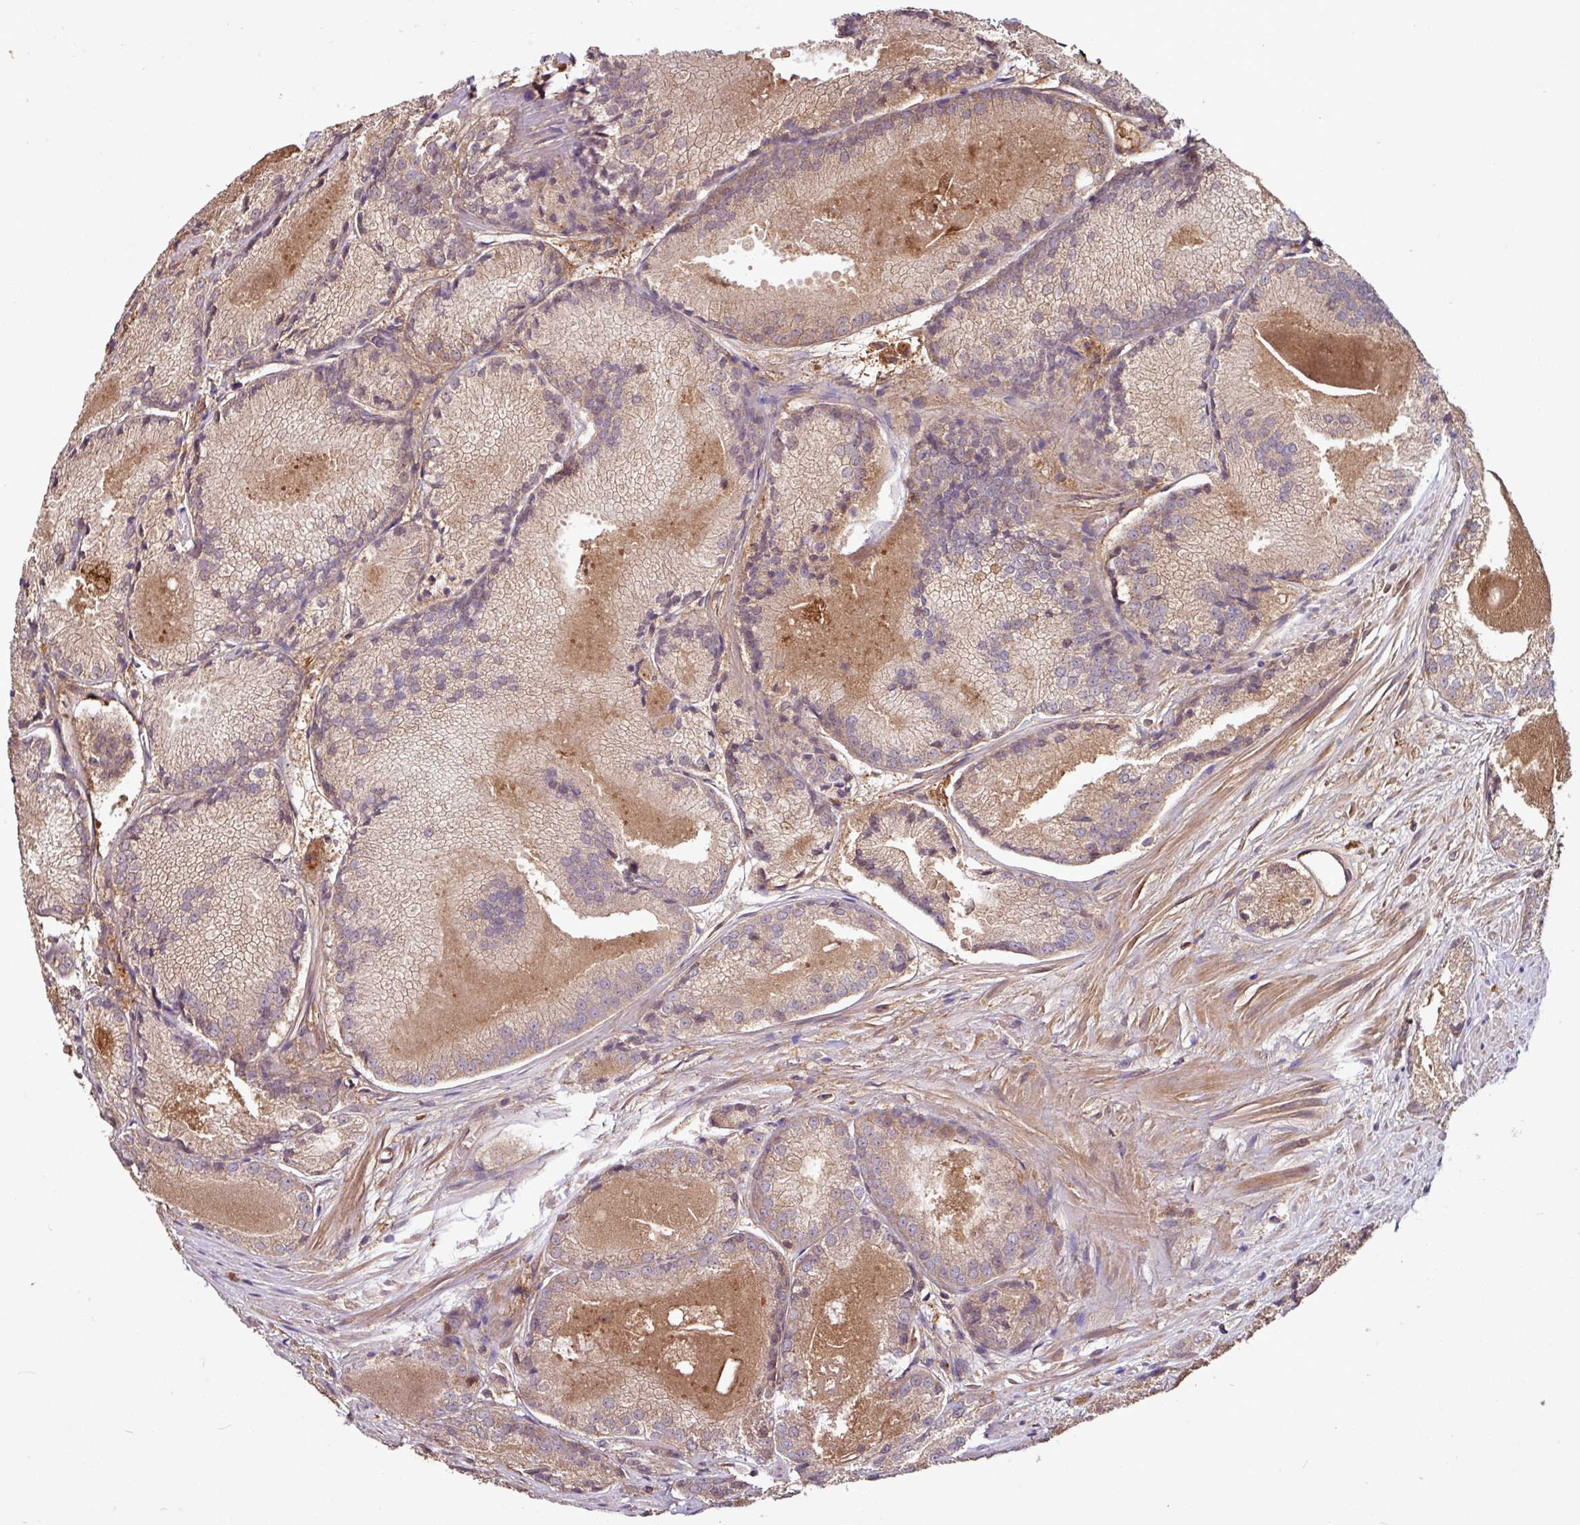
{"staining": {"intensity": "moderate", "quantity": "25%-75%", "location": "cytoplasmic/membranous"}, "tissue": "prostate cancer", "cell_type": "Tumor cells", "image_type": "cancer", "snomed": [{"axis": "morphology", "description": "Adenocarcinoma, Low grade"}, {"axis": "topography", "description": "Prostate"}], "caption": "This is a micrograph of IHC staining of prostate cancer, which shows moderate staining in the cytoplasmic/membranous of tumor cells.", "gene": "GNPDA1", "patient": {"sex": "male", "age": 68}}